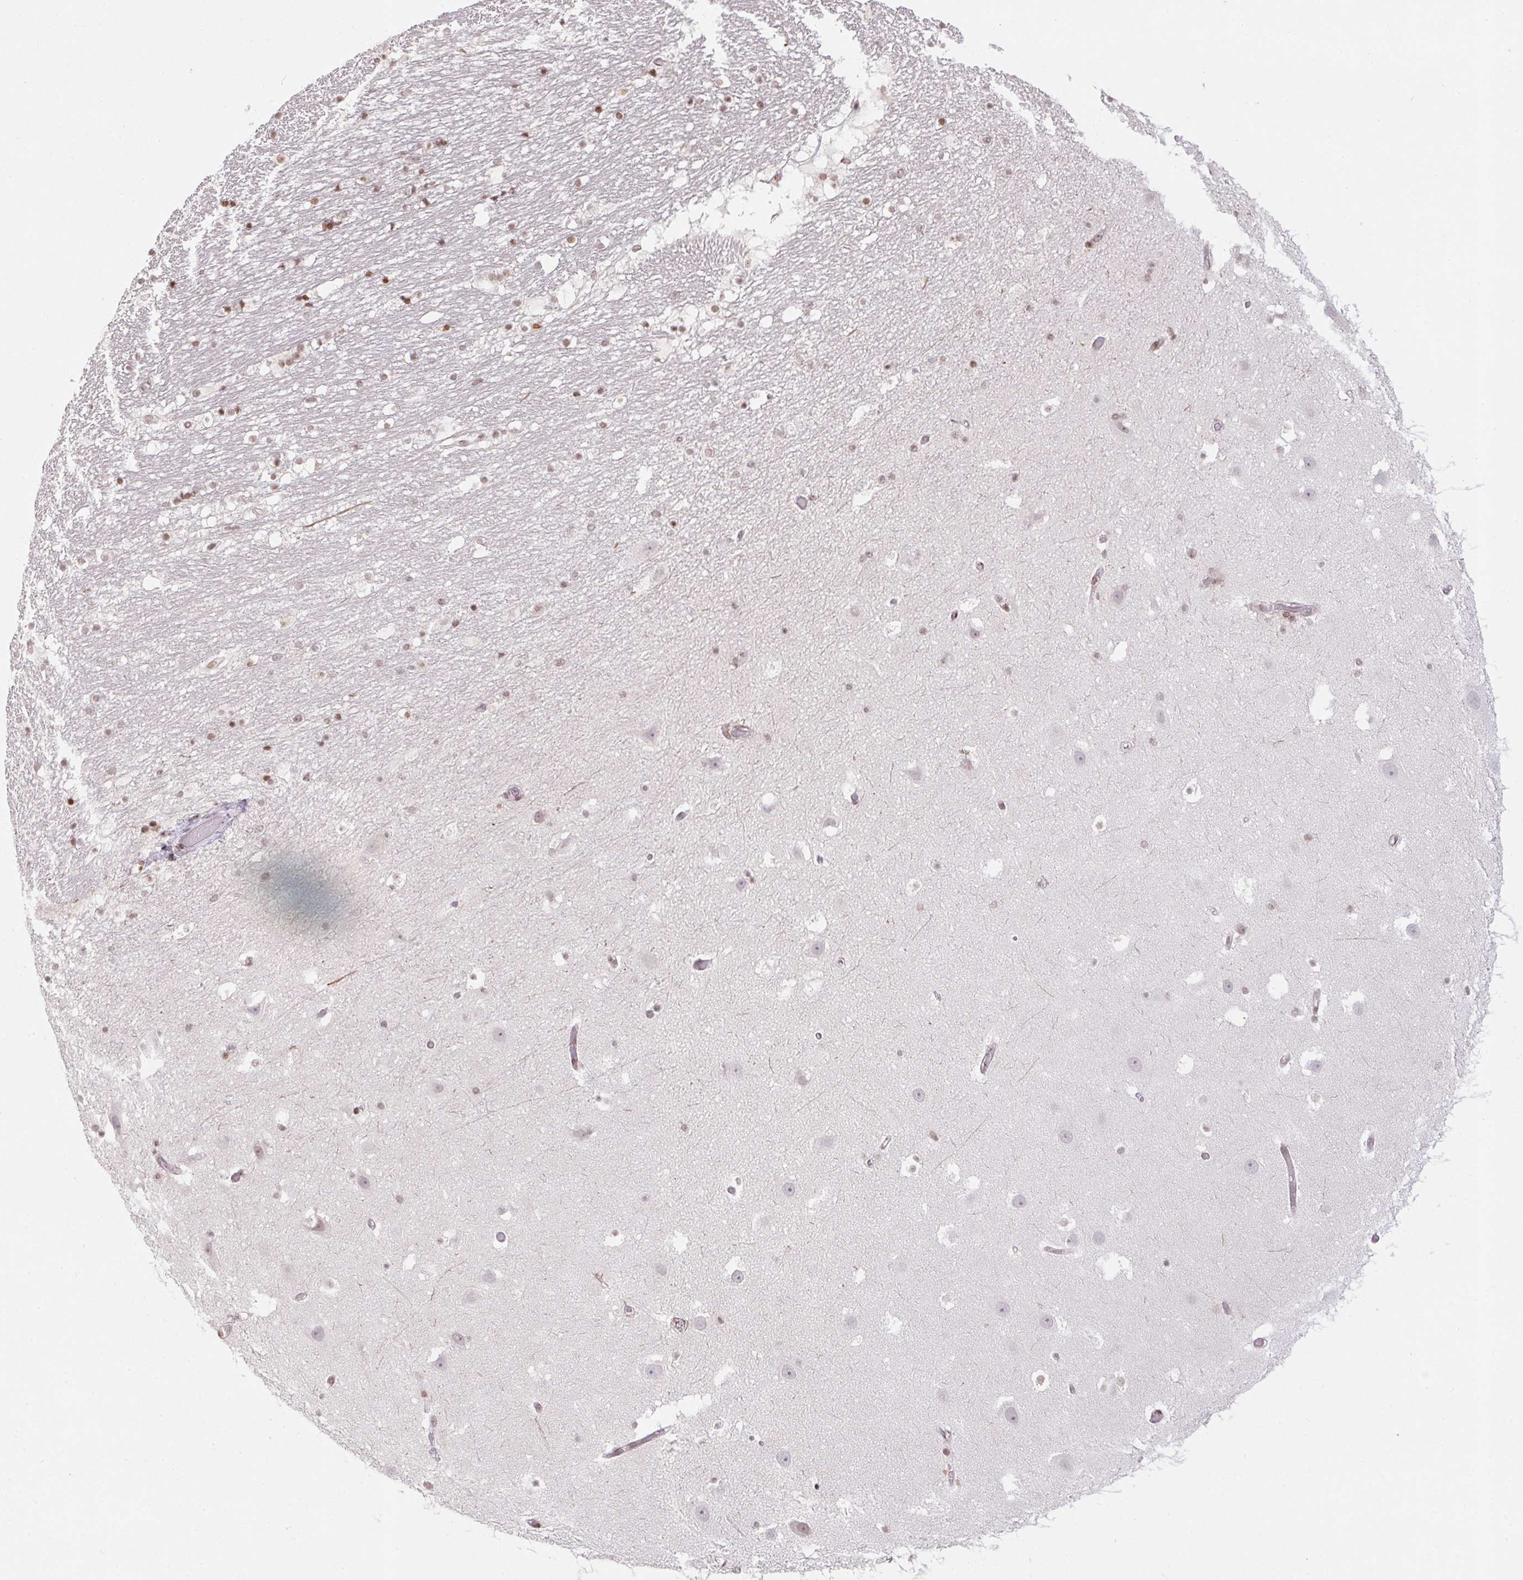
{"staining": {"intensity": "moderate", "quantity": "25%-75%", "location": "nuclear"}, "tissue": "hippocampus", "cell_type": "Glial cells", "image_type": "normal", "snomed": [{"axis": "morphology", "description": "Normal tissue, NOS"}, {"axis": "topography", "description": "Hippocampus"}], "caption": "Immunohistochemical staining of benign human hippocampus shows medium levels of moderate nuclear staining in about 25%-75% of glial cells.", "gene": "RNF181", "patient": {"sex": "male", "age": 26}}